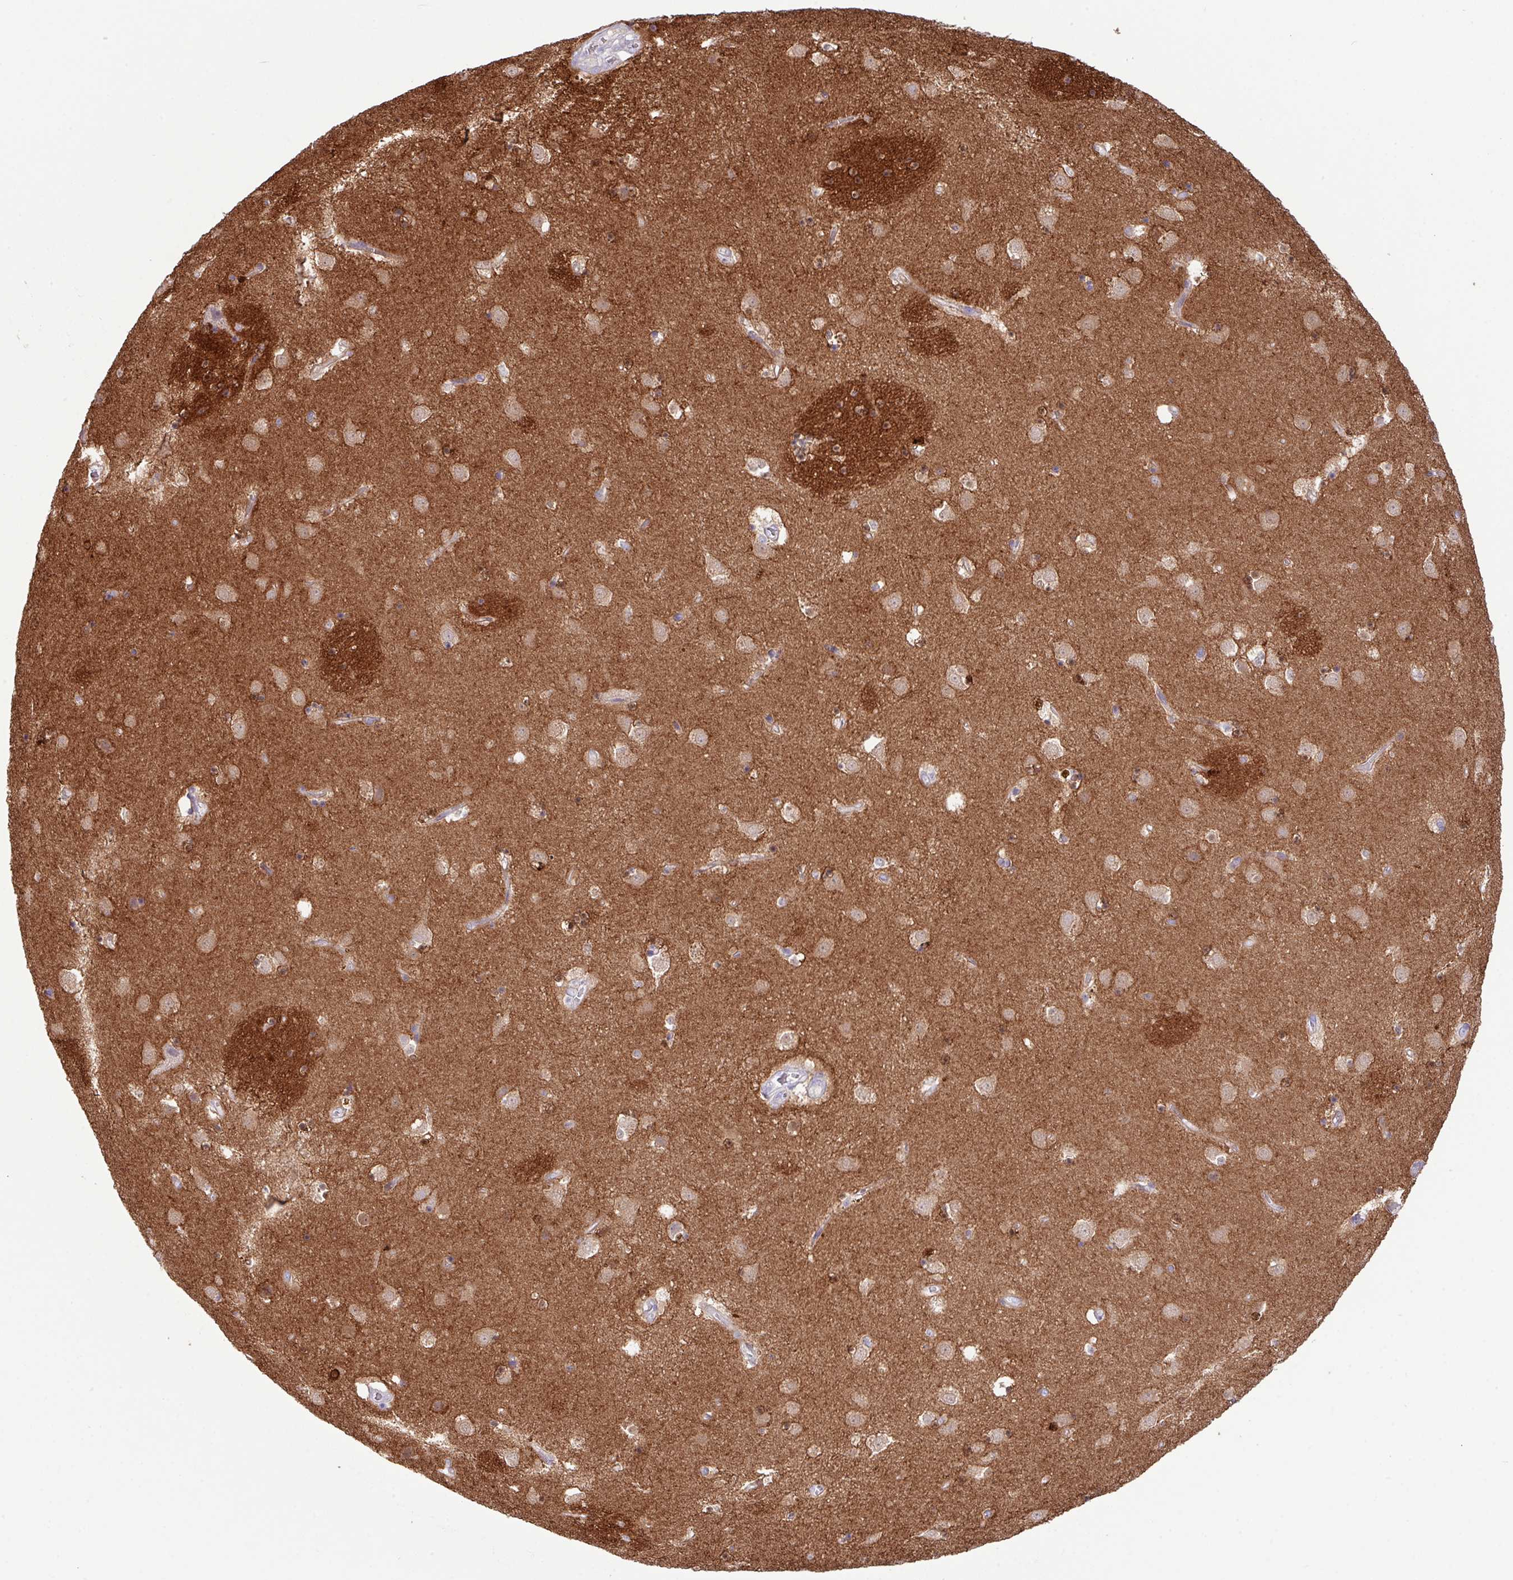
{"staining": {"intensity": "moderate", "quantity": ">75%", "location": "cytoplasmic/membranous"}, "tissue": "caudate", "cell_type": "Glial cells", "image_type": "normal", "snomed": [{"axis": "morphology", "description": "Normal tissue, NOS"}, {"axis": "topography", "description": "Lateral ventricle wall"}], "caption": "This histopathology image demonstrates immunohistochemistry (IHC) staining of normal caudate, with medium moderate cytoplasmic/membranous positivity in approximately >75% of glial cells.", "gene": "KIRREL3", "patient": {"sex": "male", "age": 58}}